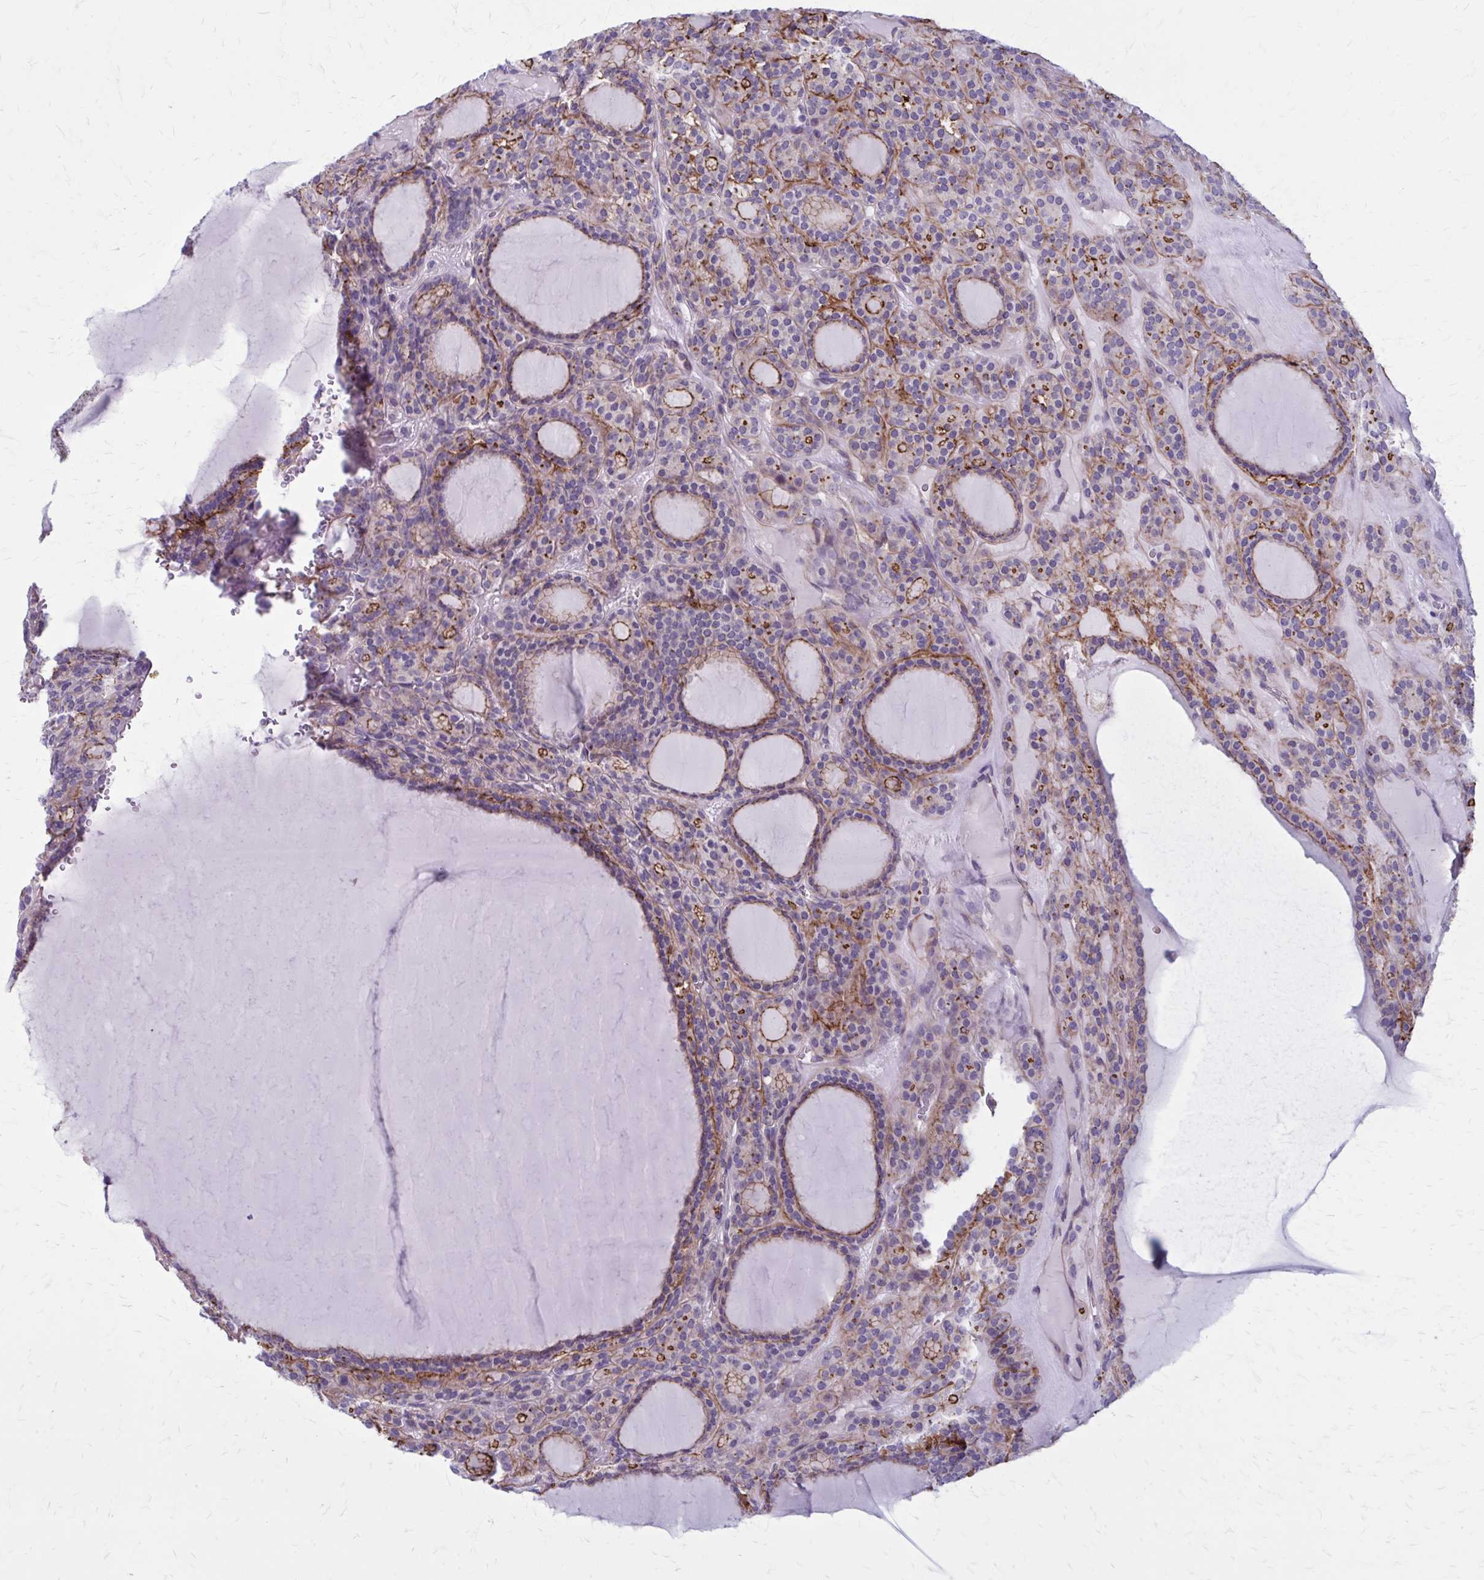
{"staining": {"intensity": "moderate", "quantity": "<25%", "location": "cytoplasmic/membranous"}, "tissue": "thyroid cancer", "cell_type": "Tumor cells", "image_type": "cancer", "snomed": [{"axis": "morphology", "description": "Follicular adenoma carcinoma, NOS"}, {"axis": "topography", "description": "Thyroid gland"}], "caption": "IHC histopathology image of thyroid cancer stained for a protein (brown), which shows low levels of moderate cytoplasmic/membranous staining in about <25% of tumor cells.", "gene": "ZDHHC7", "patient": {"sex": "female", "age": 63}}